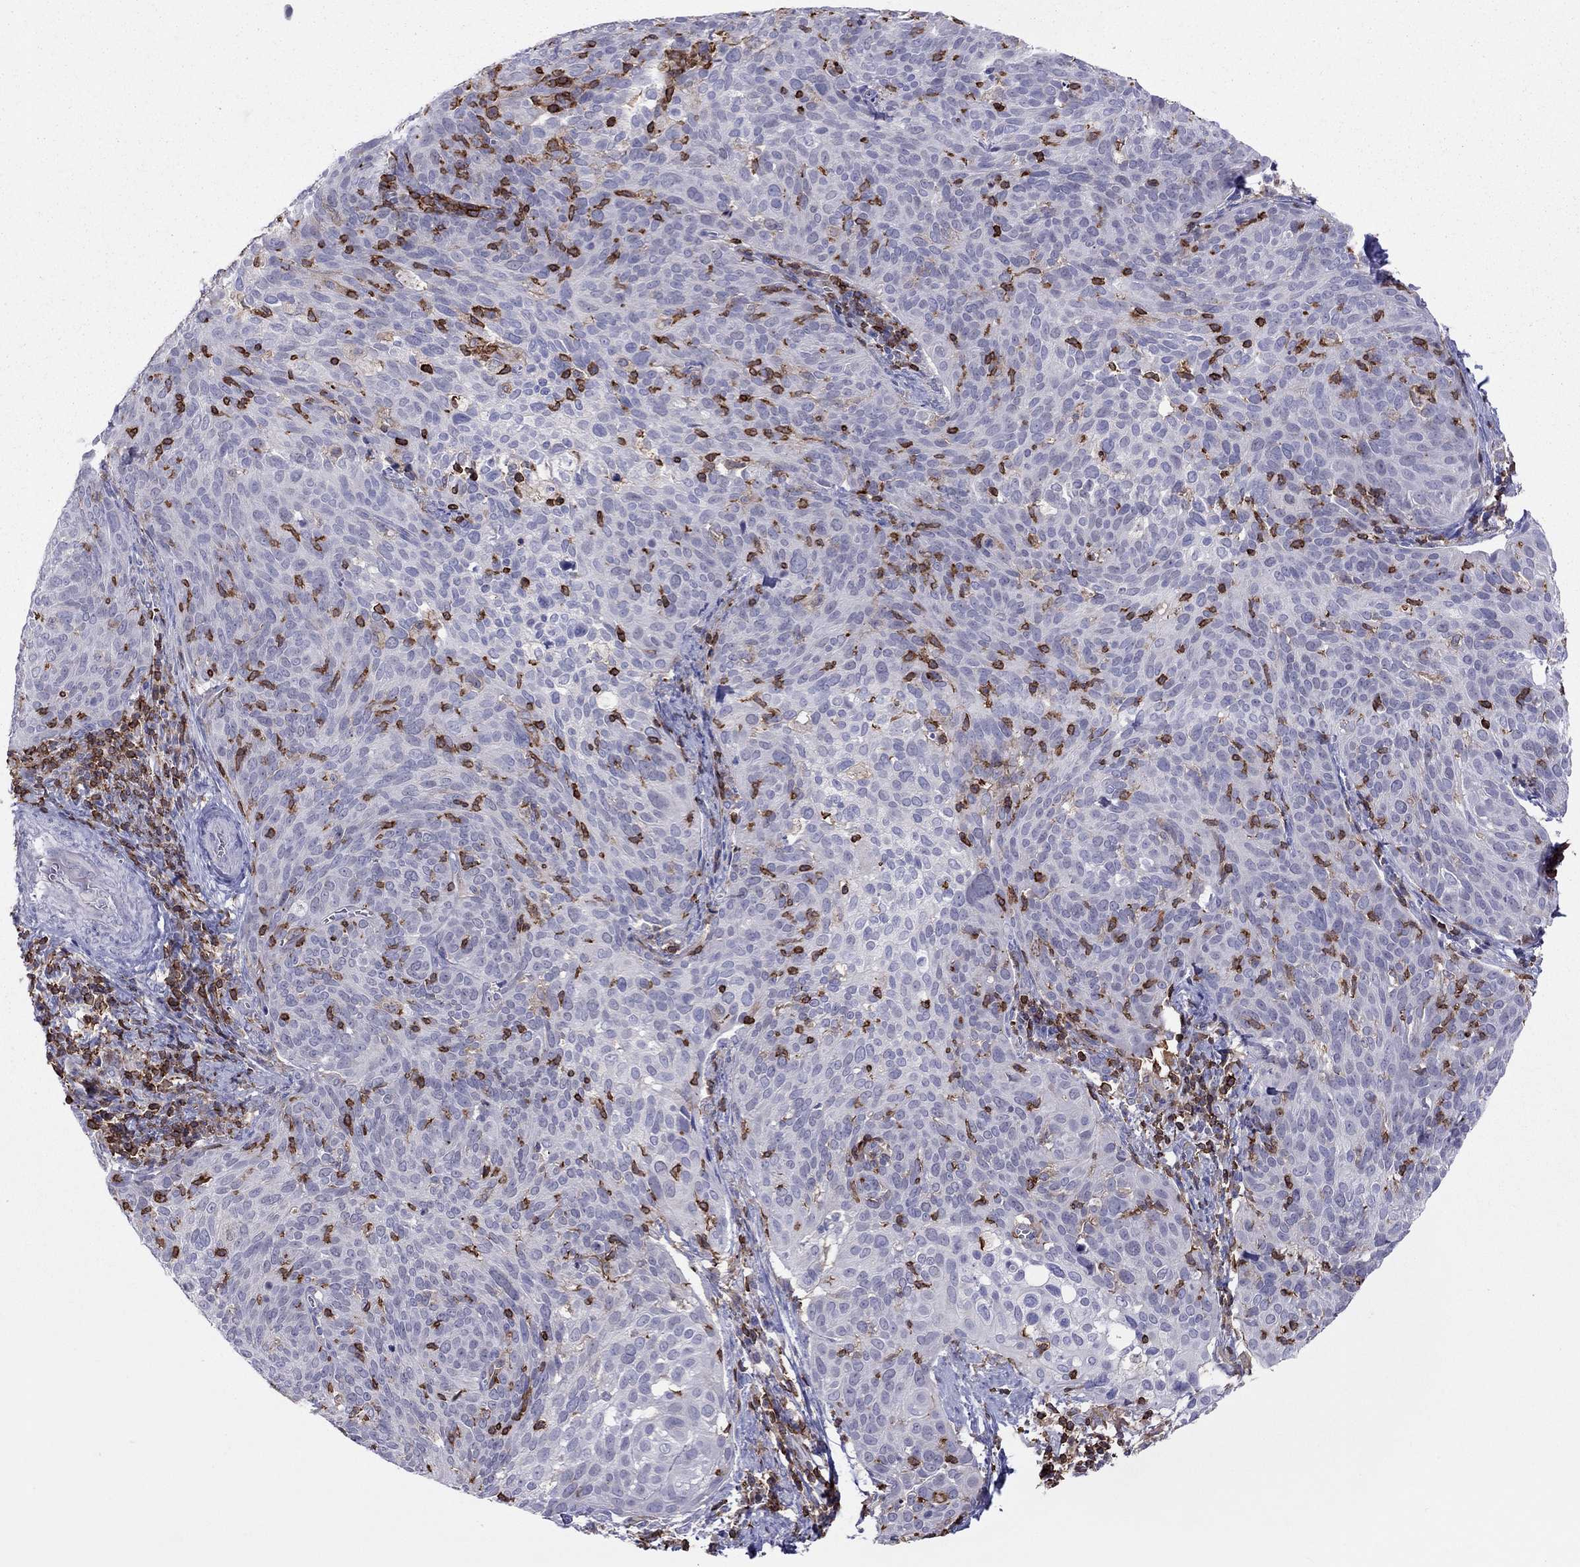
{"staining": {"intensity": "negative", "quantity": "none", "location": "none"}, "tissue": "cervical cancer", "cell_type": "Tumor cells", "image_type": "cancer", "snomed": [{"axis": "morphology", "description": "Squamous cell carcinoma, NOS"}, {"axis": "topography", "description": "Cervix"}], "caption": "Tumor cells show no significant protein expression in cervical cancer.", "gene": "MND1", "patient": {"sex": "female", "age": 39}}